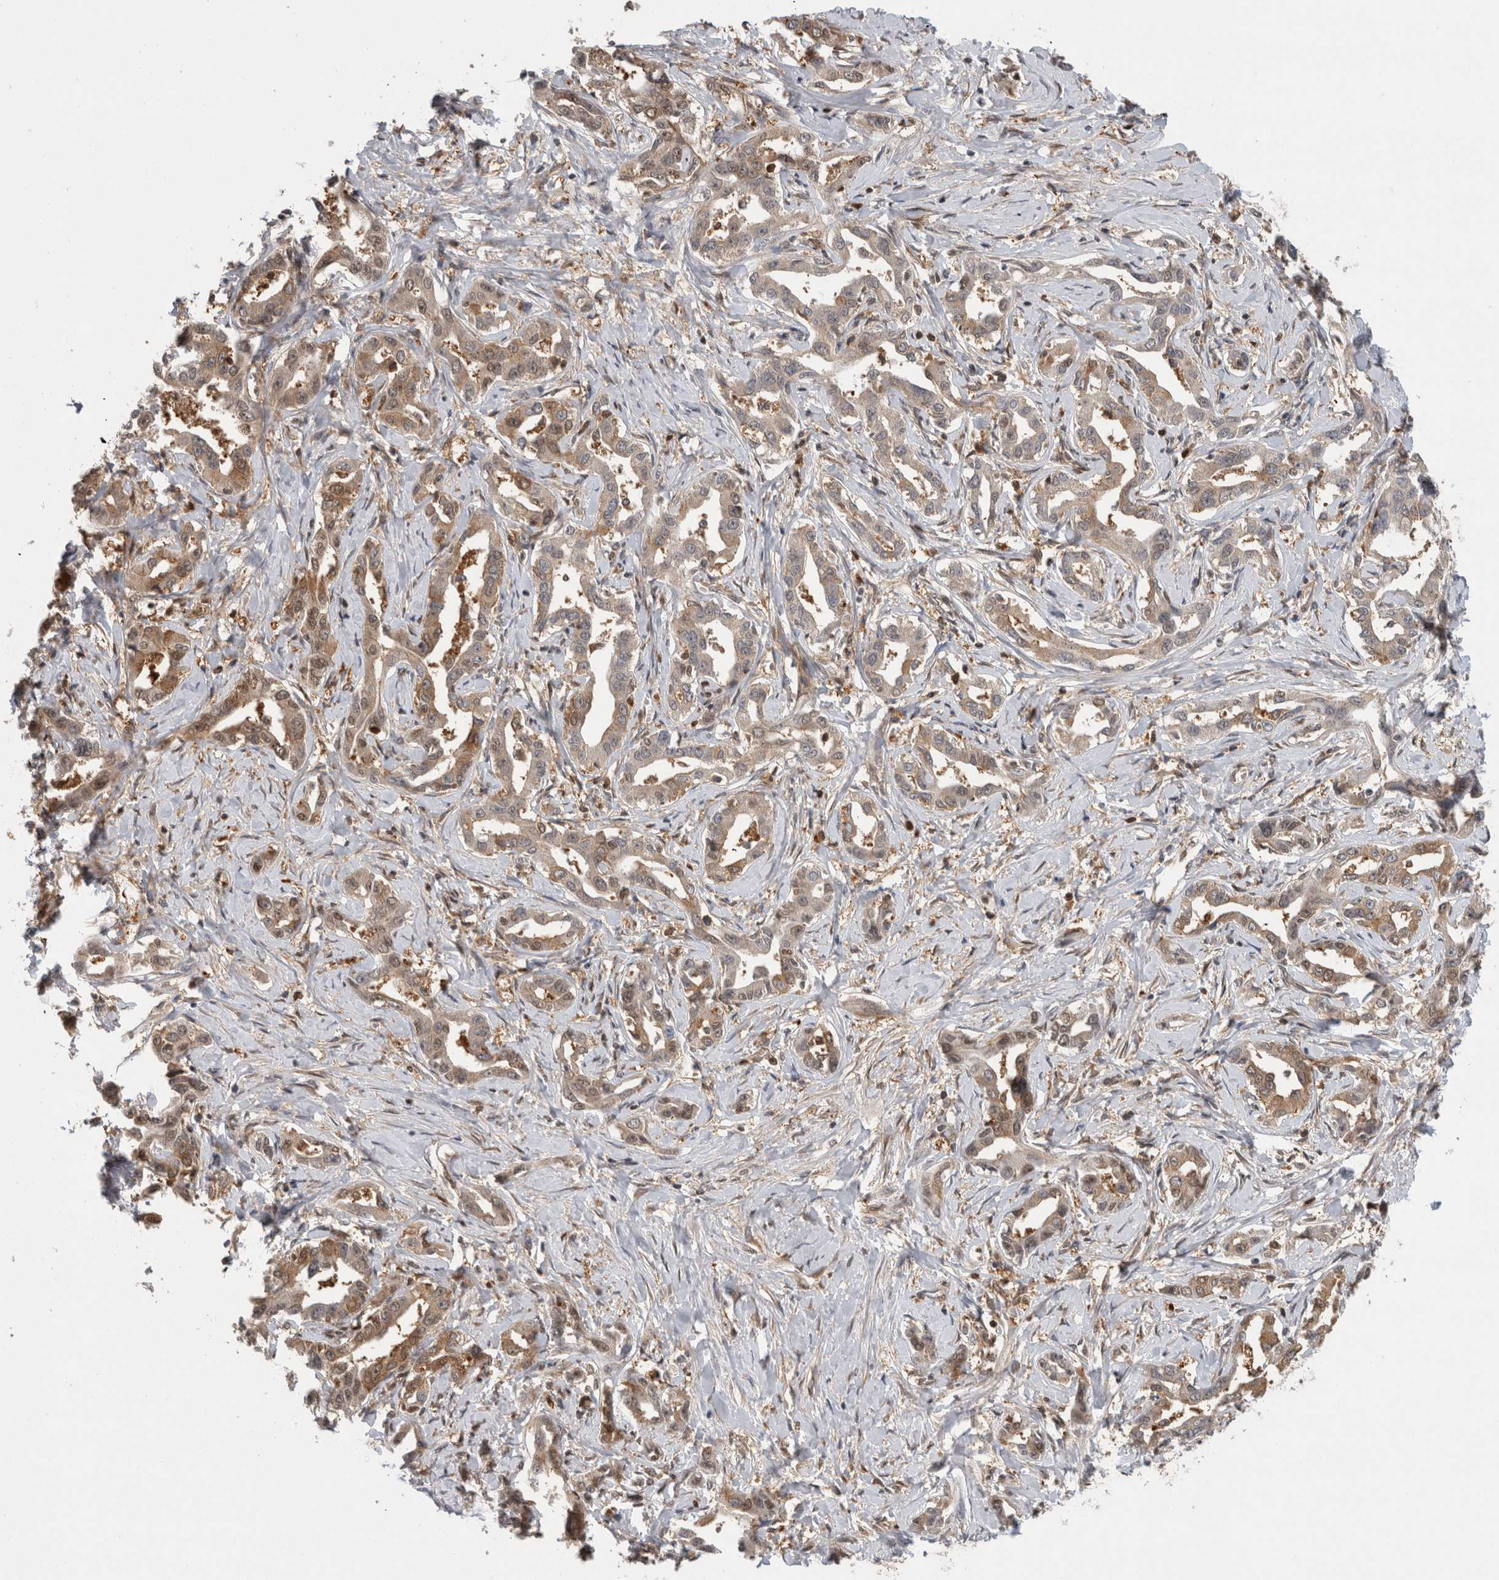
{"staining": {"intensity": "weak", "quantity": "<25%", "location": "cytoplasmic/membranous,nuclear"}, "tissue": "liver cancer", "cell_type": "Tumor cells", "image_type": "cancer", "snomed": [{"axis": "morphology", "description": "Cholangiocarcinoma"}, {"axis": "topography", "description": "Liver"}], "caption": "This is an IHC histopathology image of human cholangiocarcinoma (liver). There is no staining in tumor cells.", "gene": "ASTN2", "patient": {"sex": "male", "age": 59}}